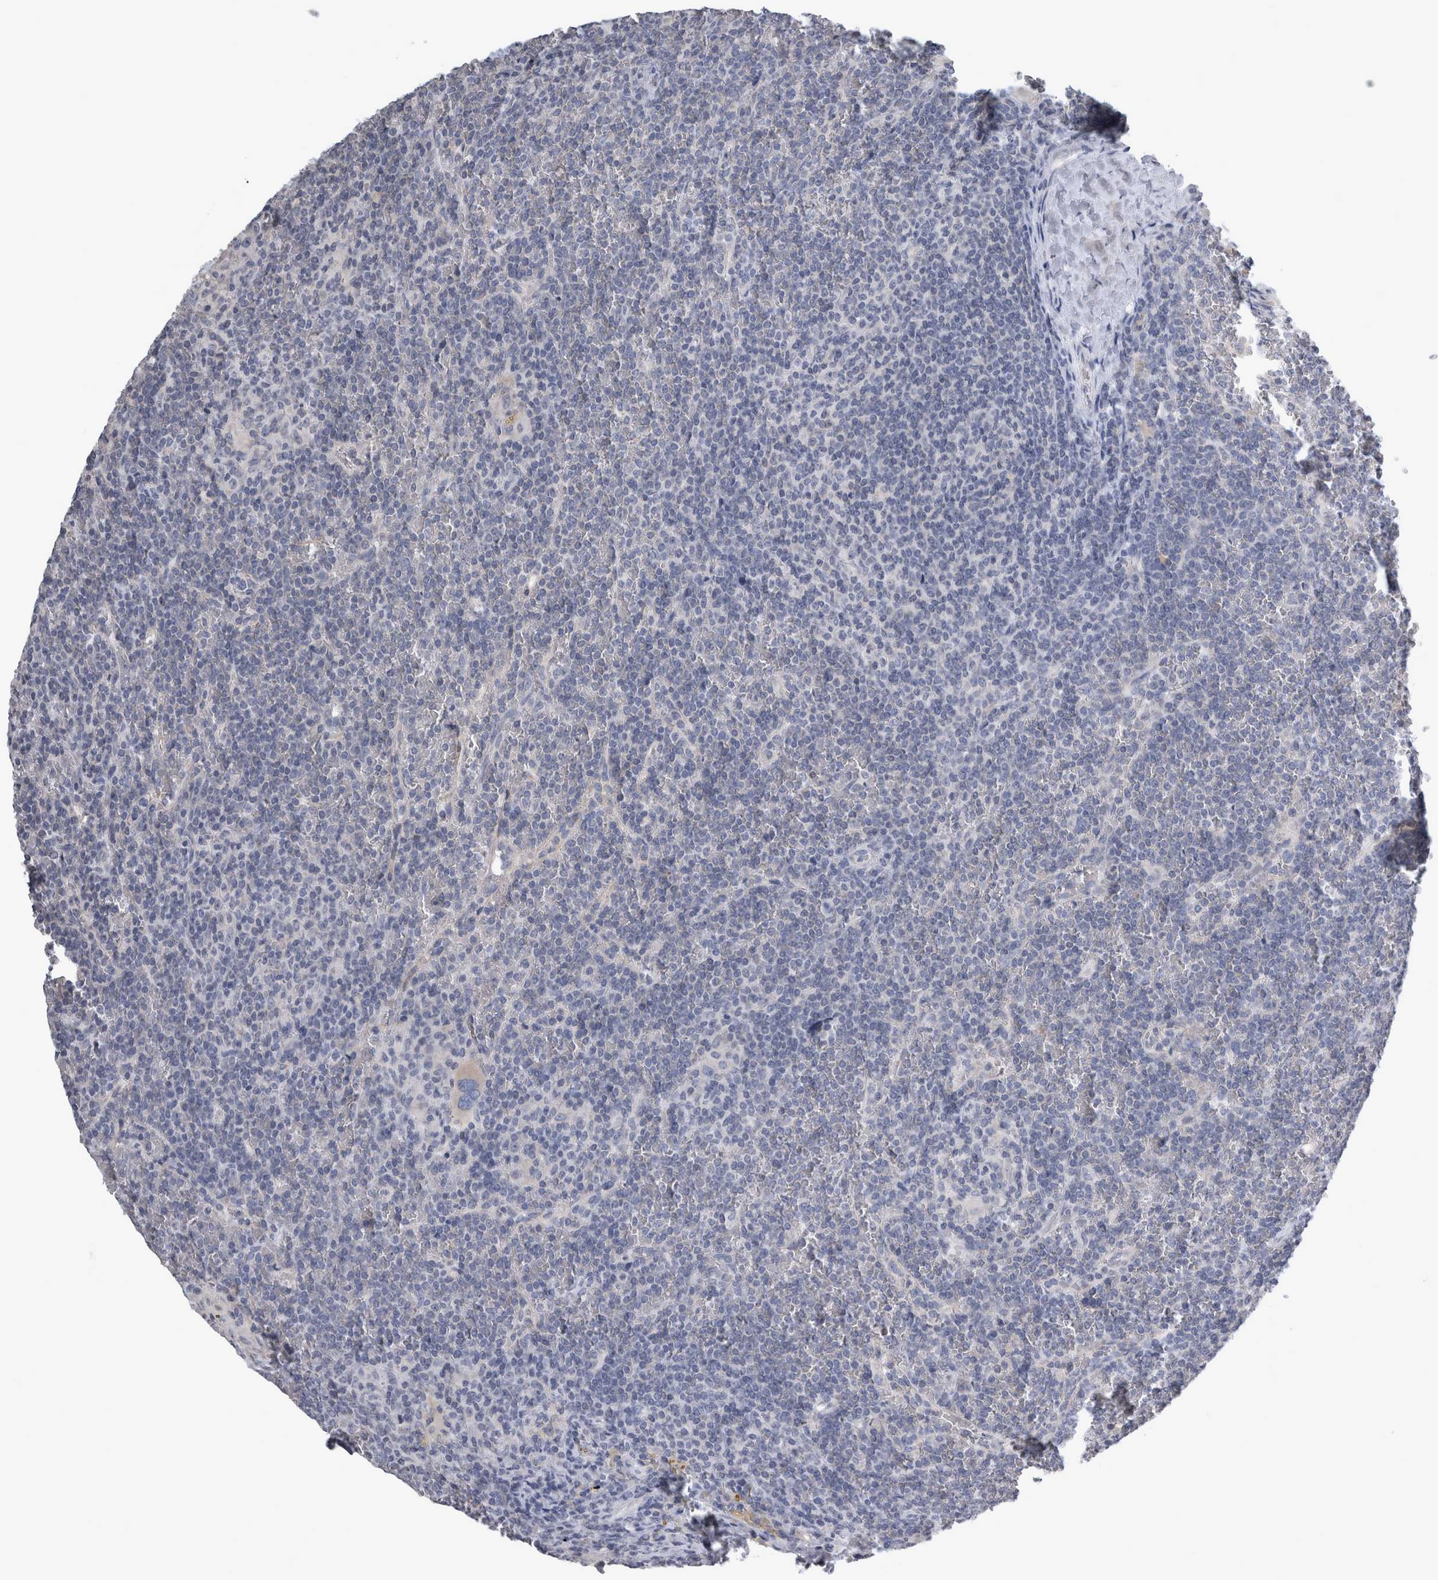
{"staining": {"intensity": "negative", "quantity": "none", "location": "none"}, "tissue": "lymphoma", "cell_type": "Tumor cells", "image_type": "cancer", "snomed": [{"axis": "morphology", "description": "Malignant lymphoma, non-Hodgkin's type, Low grade"}, {"axis": "topography", "description": "Spleen"}], "caption": "High power microscopy histopathology image of an IHC image of lymphoma, revealing no significant staining in tumor cells.", "gene": "TCAP", "patient": {"sex": "female", "age": 19}}